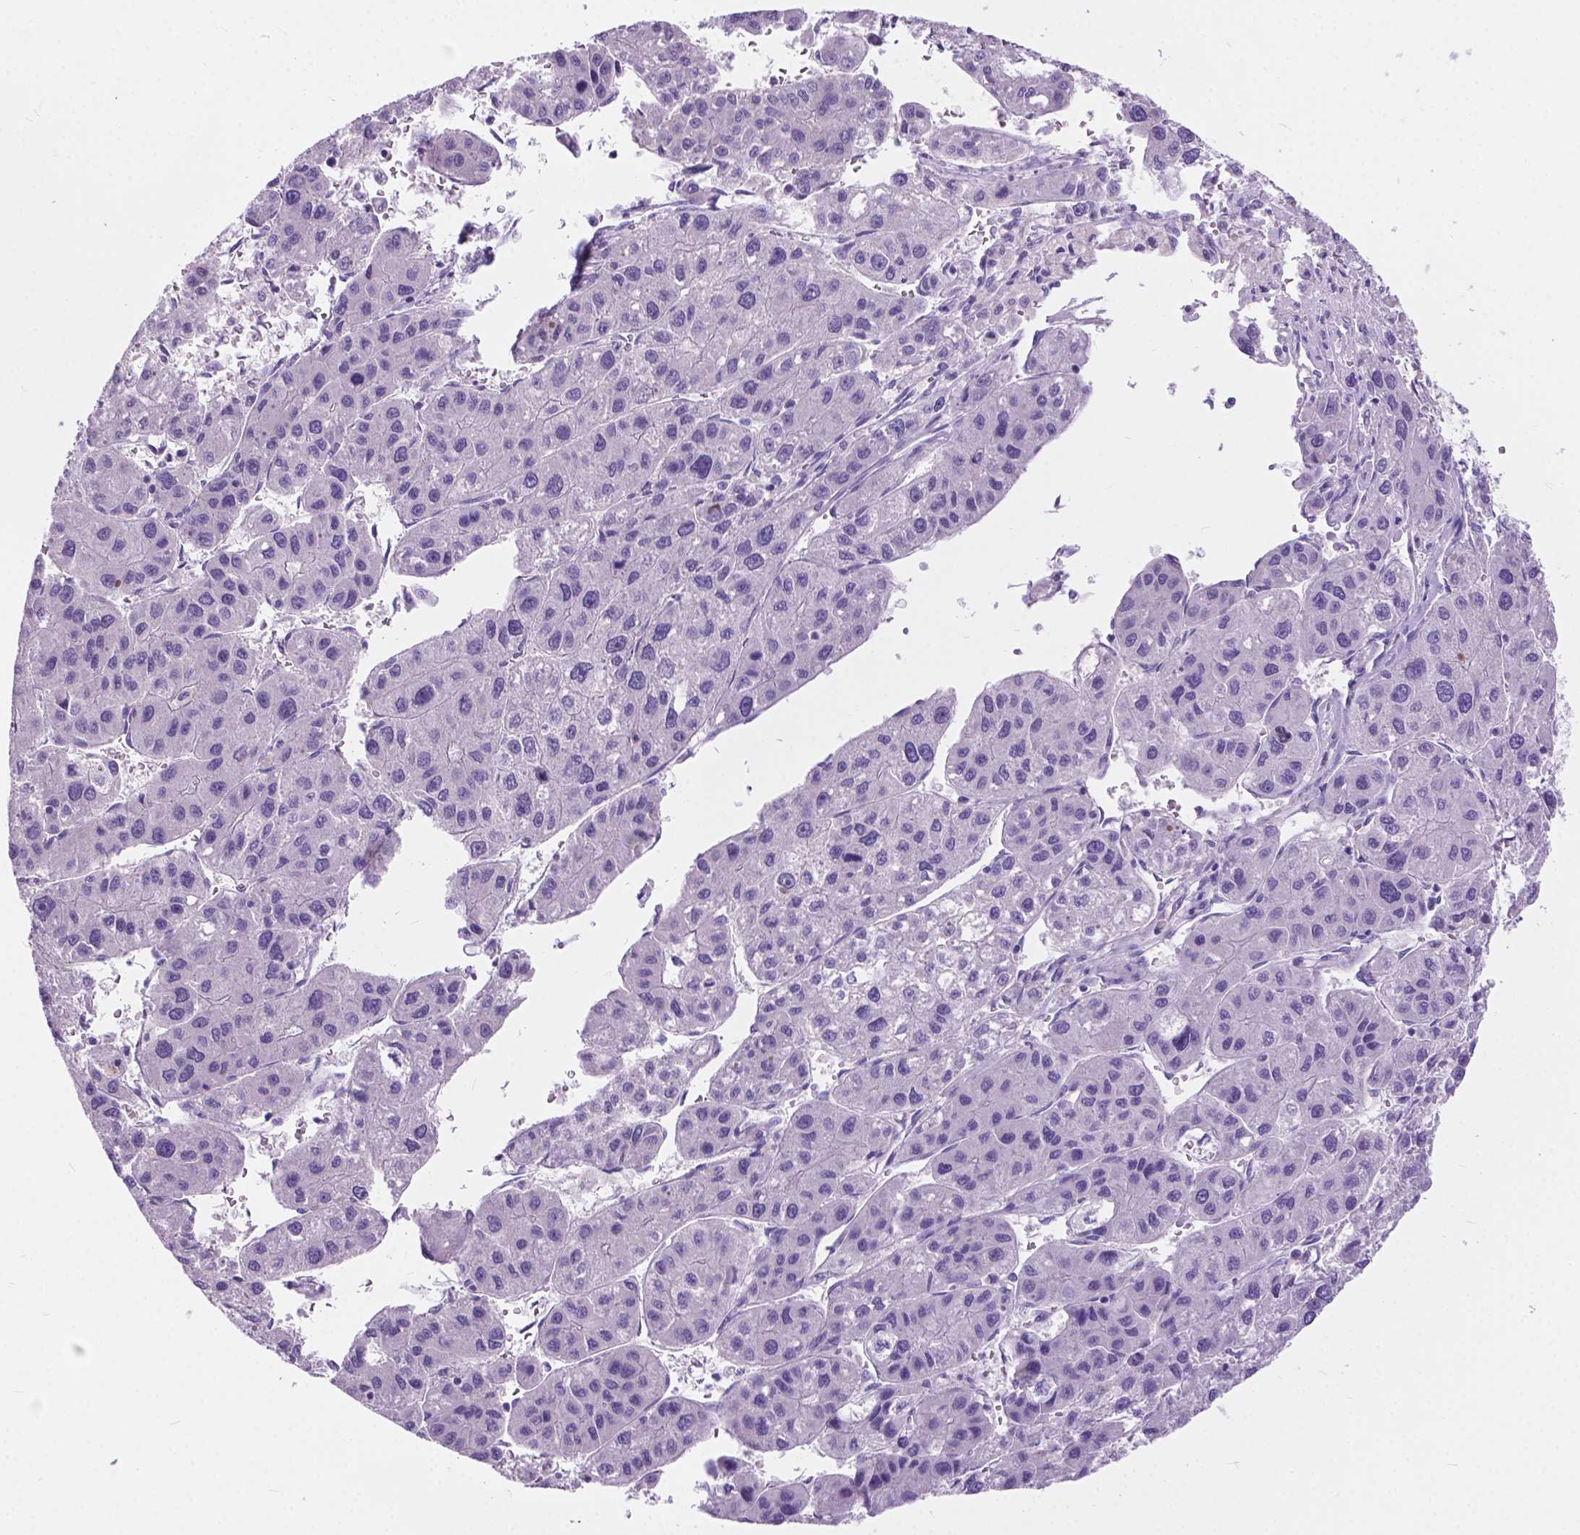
{"staining": {"intensity": "negative", "quantity": "none", "location": "none"}, "tissue": "liver cancer", "cell_type": "Tumor cells", "image_type": "cancer", "snomed": [{"axis": "morphology", "description": "Carcinoma, Hepatocellular, NOS"}, {"axis": "topography", "description": "Liver"}], "caption": "Tumor cells show no significant protein positivity in liver cancer.", "gene": "ARMS2", "patient": {"sex": "male", "age": 73}}